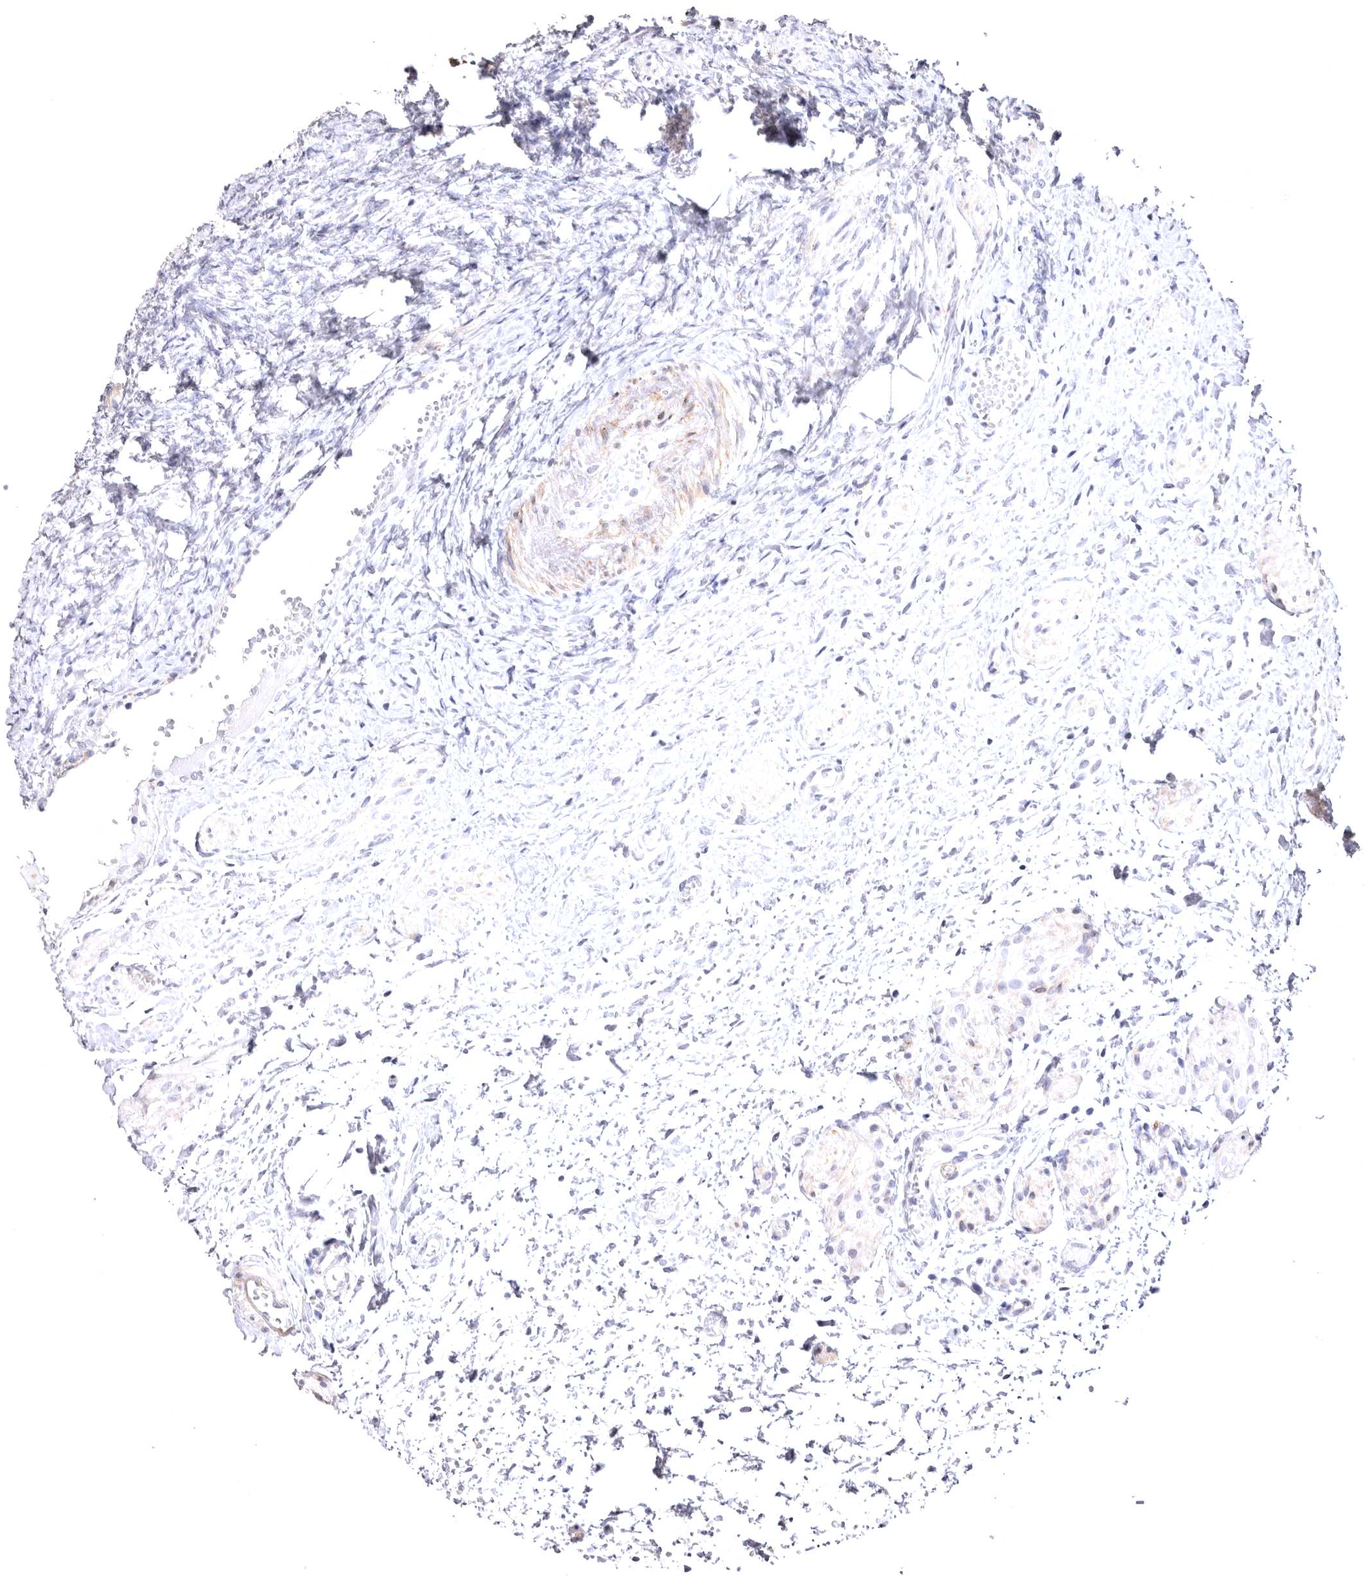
{"staining": {"intensity": "negative", "quantity": "none", "location": "none"}, "tissue": "ovary", "cell_type": "Ovarian stroma cells", "image_type": "normal", "snomed": [{"axis": "morphology", "description": "Normal tissue, NOS"}, {"axis": "topography", "description": "Ovary"}], "caption": "DAB immunohistochemical staining of unremarkable ovary displays no significant expression in ovarian stroma cells.", "gene": "VPS45", "patient": {"sex": "female", "age": 41}}